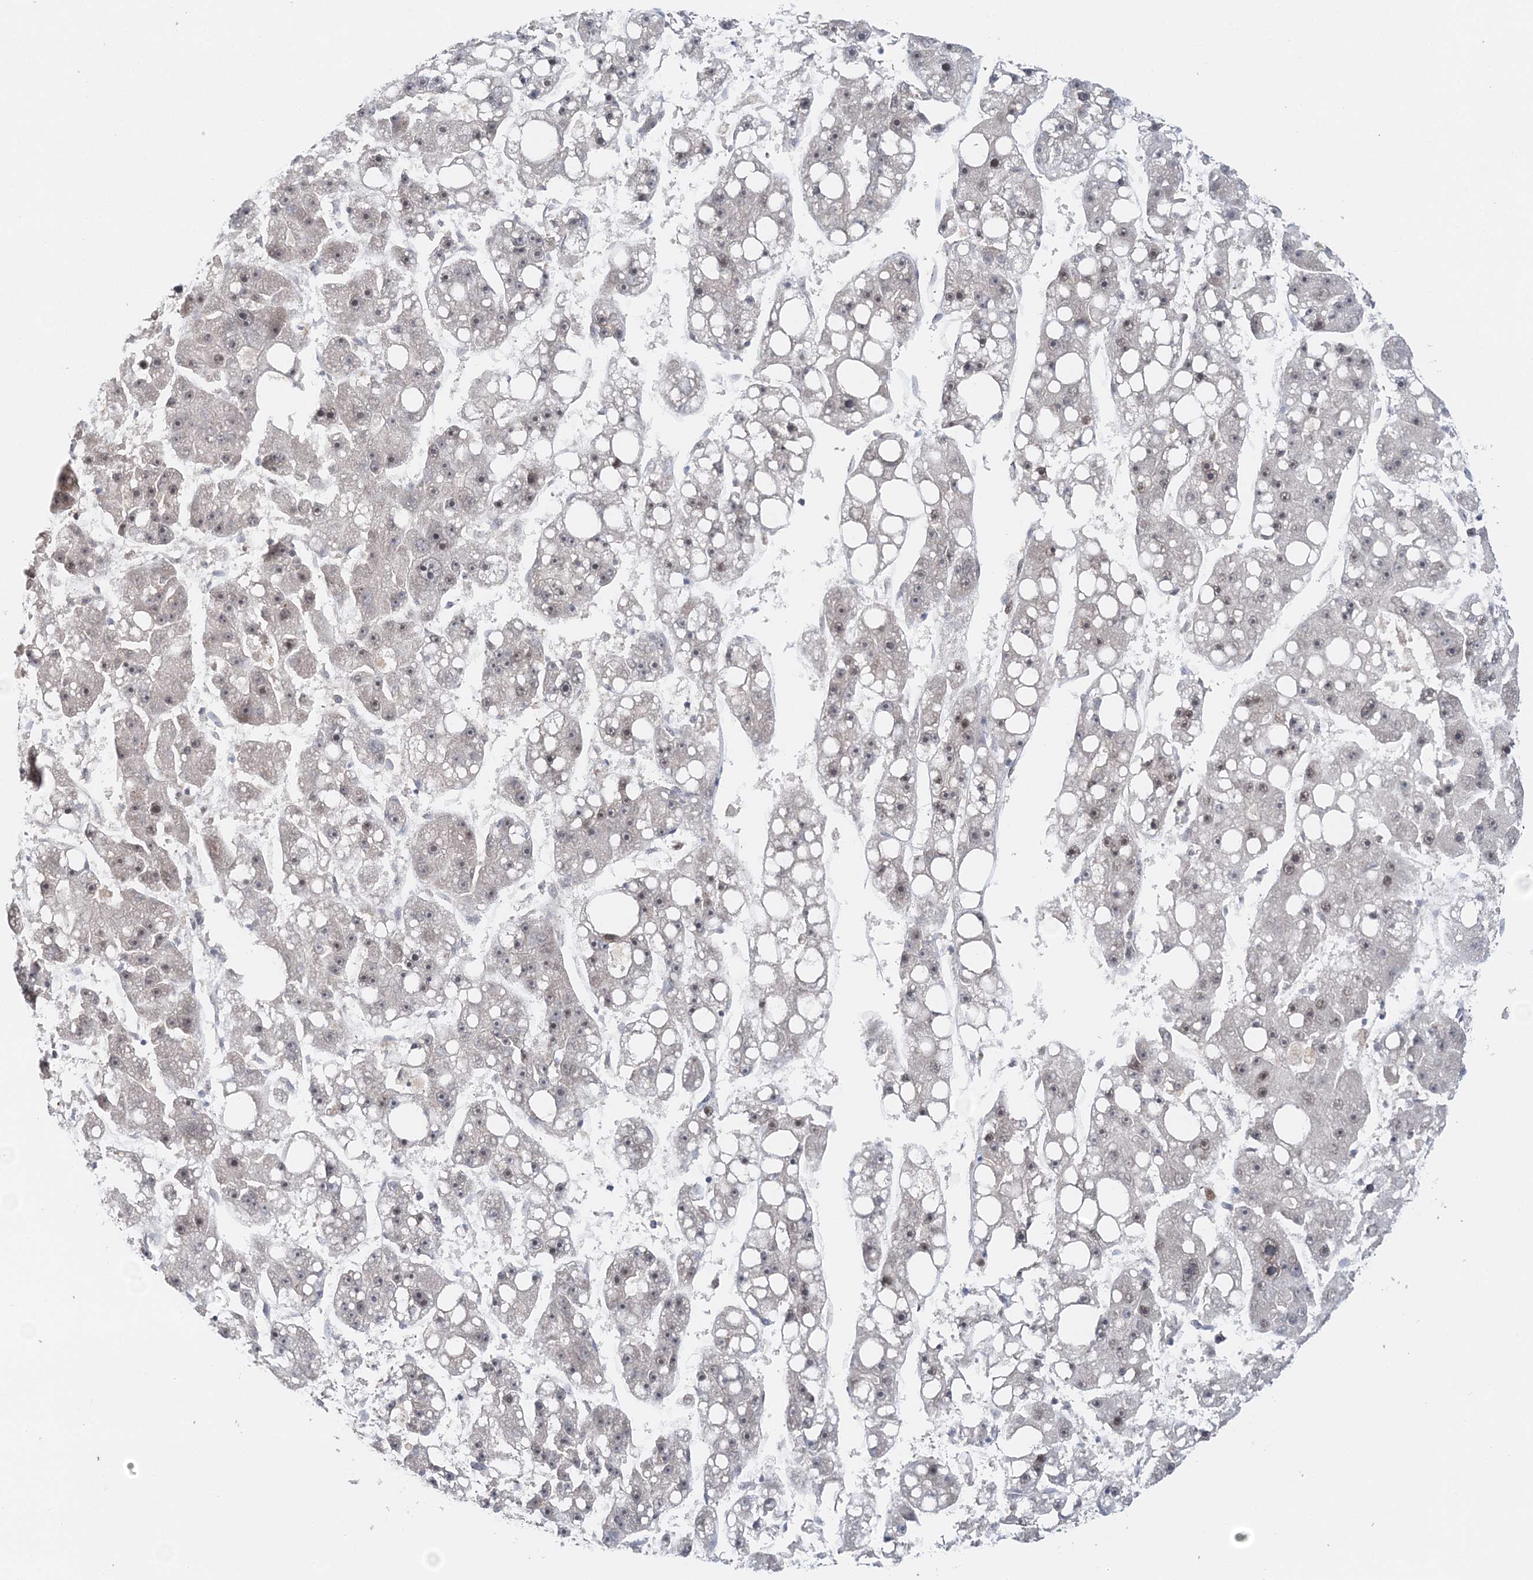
{"staining": {"intensity": "weak", "quantity": "<25%", "location": "nuclear"}, "tissue": "liver cancer", "cell_type": "Tumor cells", "image_type": "cancer", "snomed": [{"axis": "morphology", "description": "Carcinoma, Hepatocellular, NOS"}, {"axis": "topography", "description": "Liver"}], "caption": "The image reveals no staining of tumor cells in liver hepatocellular carcinoma.", "gene": "NOA1", "patient": {"sex": "female", "age": 61}}